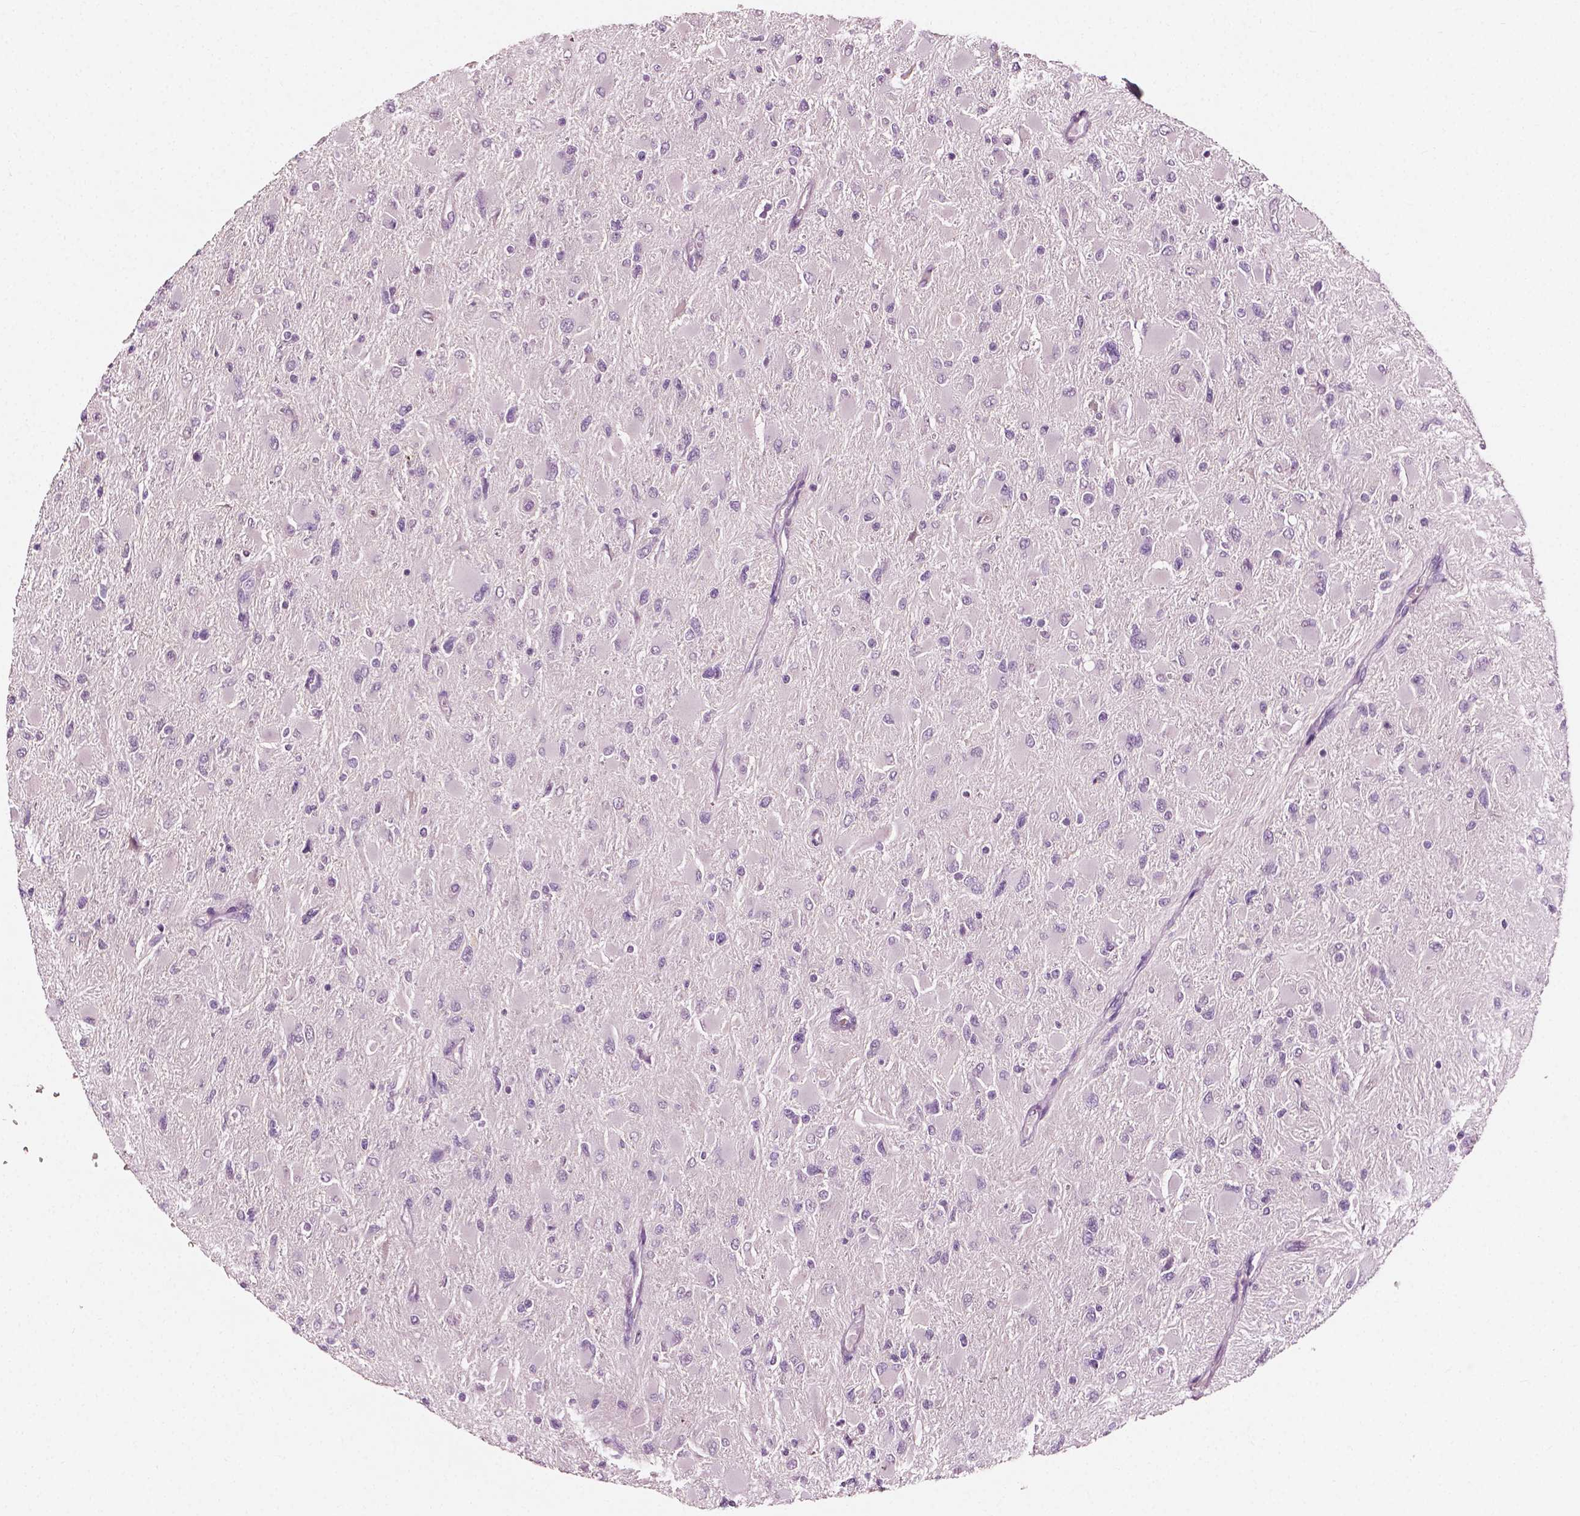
{"staining": {"intensity": "negative", "quantity": "none", "location": "none"}, "tissue": "glioma", "cell_type": "Tumor cells", "image_type": "cancer", "snomed": [{"axis": "morphology", "description": "Glioma, malignant, High grade"}, {"axis": "topography", "description": "Cerebral cortex"}], "caption": "High power microscopy image of an immunohistochemistry histopathology image of glioma, revealing no significant positivity in tumor cells.", "gene": "PLA2R1", "patient": {"sex": "female", "age": 36}}